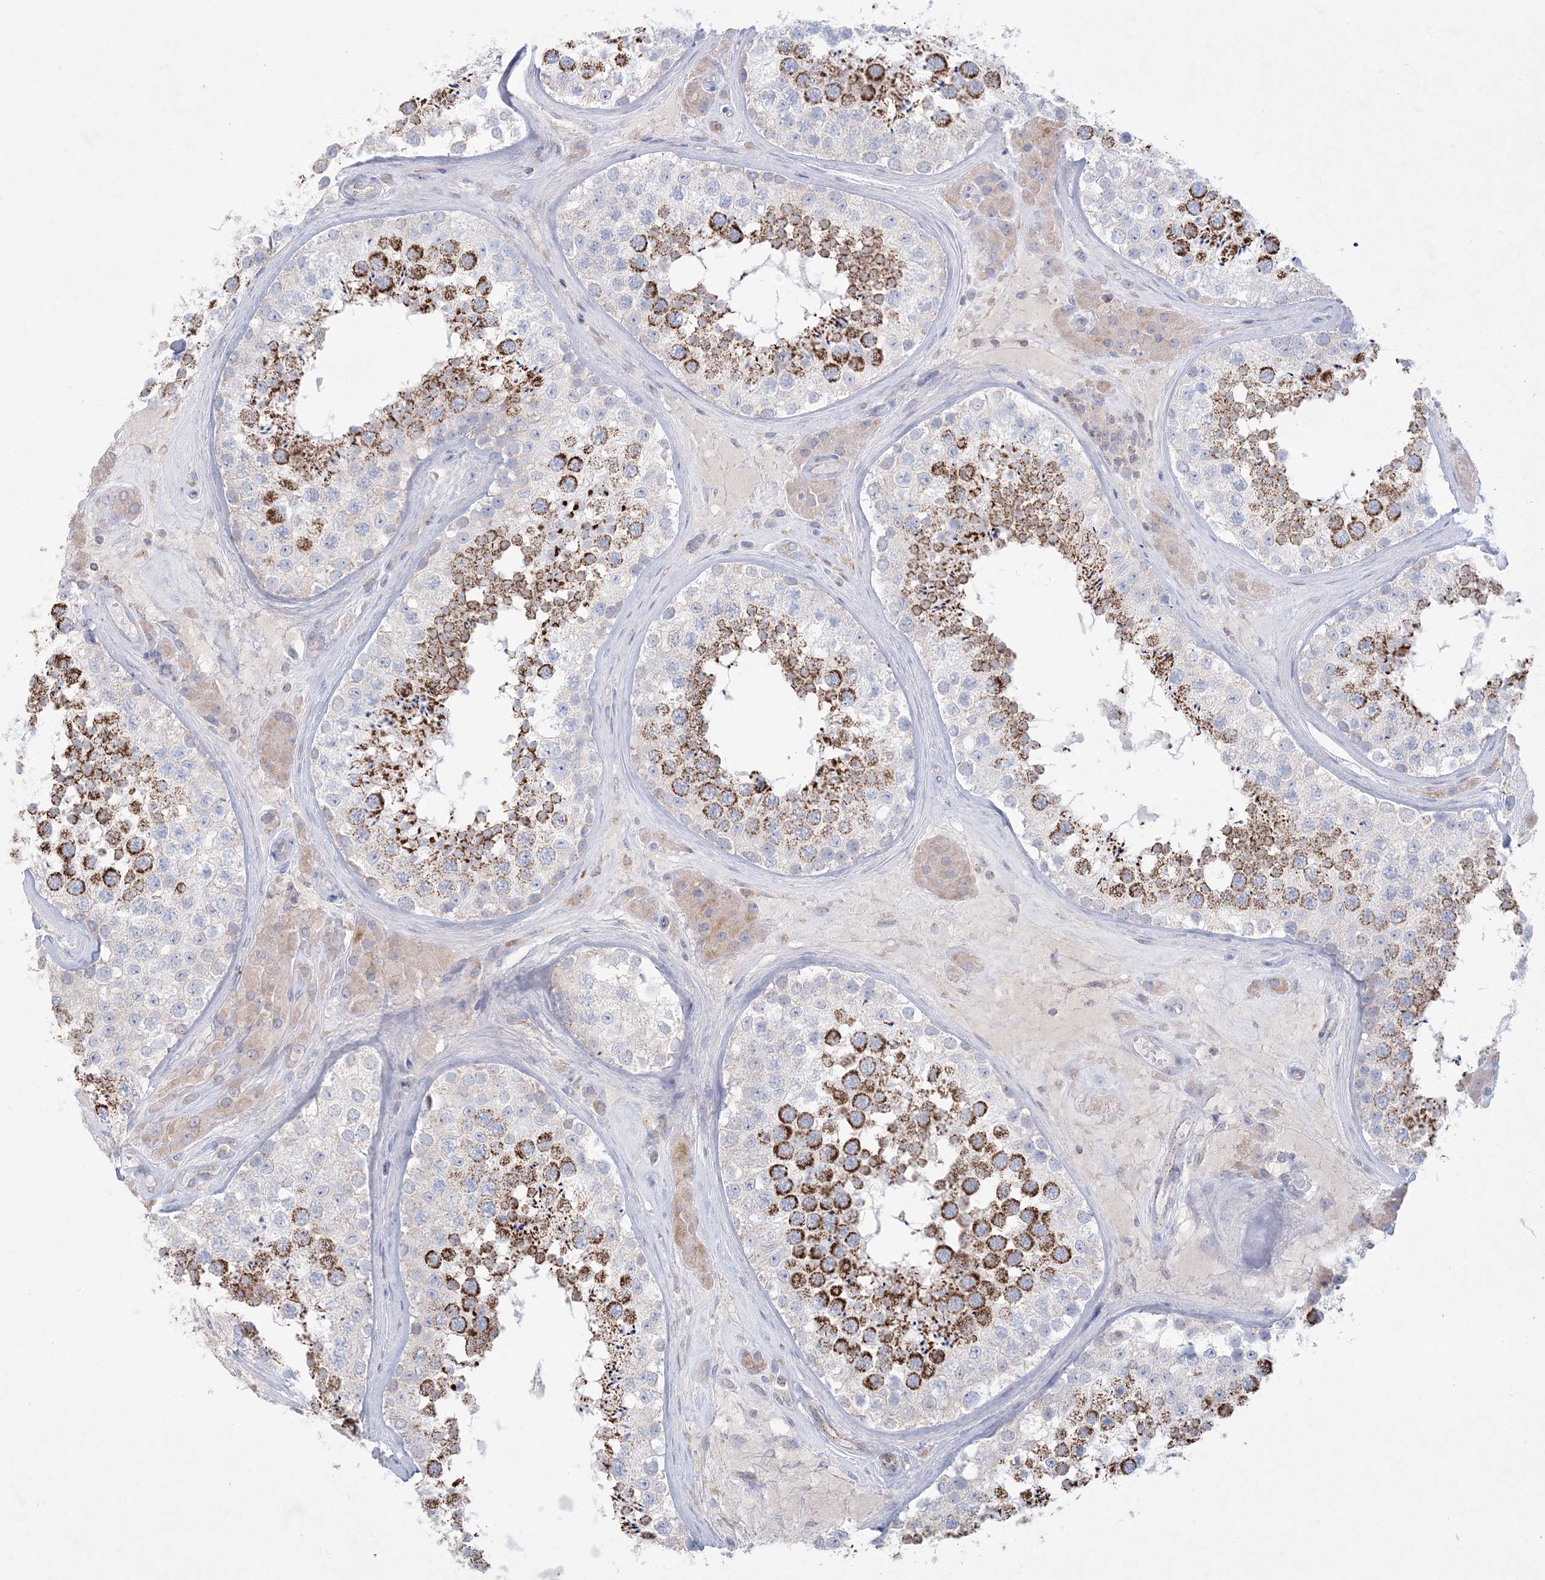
{"staining": {"intensity": "strong", "quantity": "25%-75%", "location": "cytoplasmic/membranous"}, "tissue": "testis", "cell_type": "Cells in seminiferous ducts", "image_type": "normal", "snomed": [{"axis": "morphology", "description": "Normal tissue, NOS"}, {"axis": "topography", "description": "Testis"}], "caption": "Protein analysis of unremarkable testis demonstrates strong cytoplasmic/membranous staining in about 25%-75% of cells in seminiferous ducts. (Stains: DAB (3,3'-diaminobenzidine) in brown, nuclei in blue, Microscopy: brightfield microscopy at high magnification).", "gene": "KCTD6", "patient": {"sex": "male", "age": 46}}